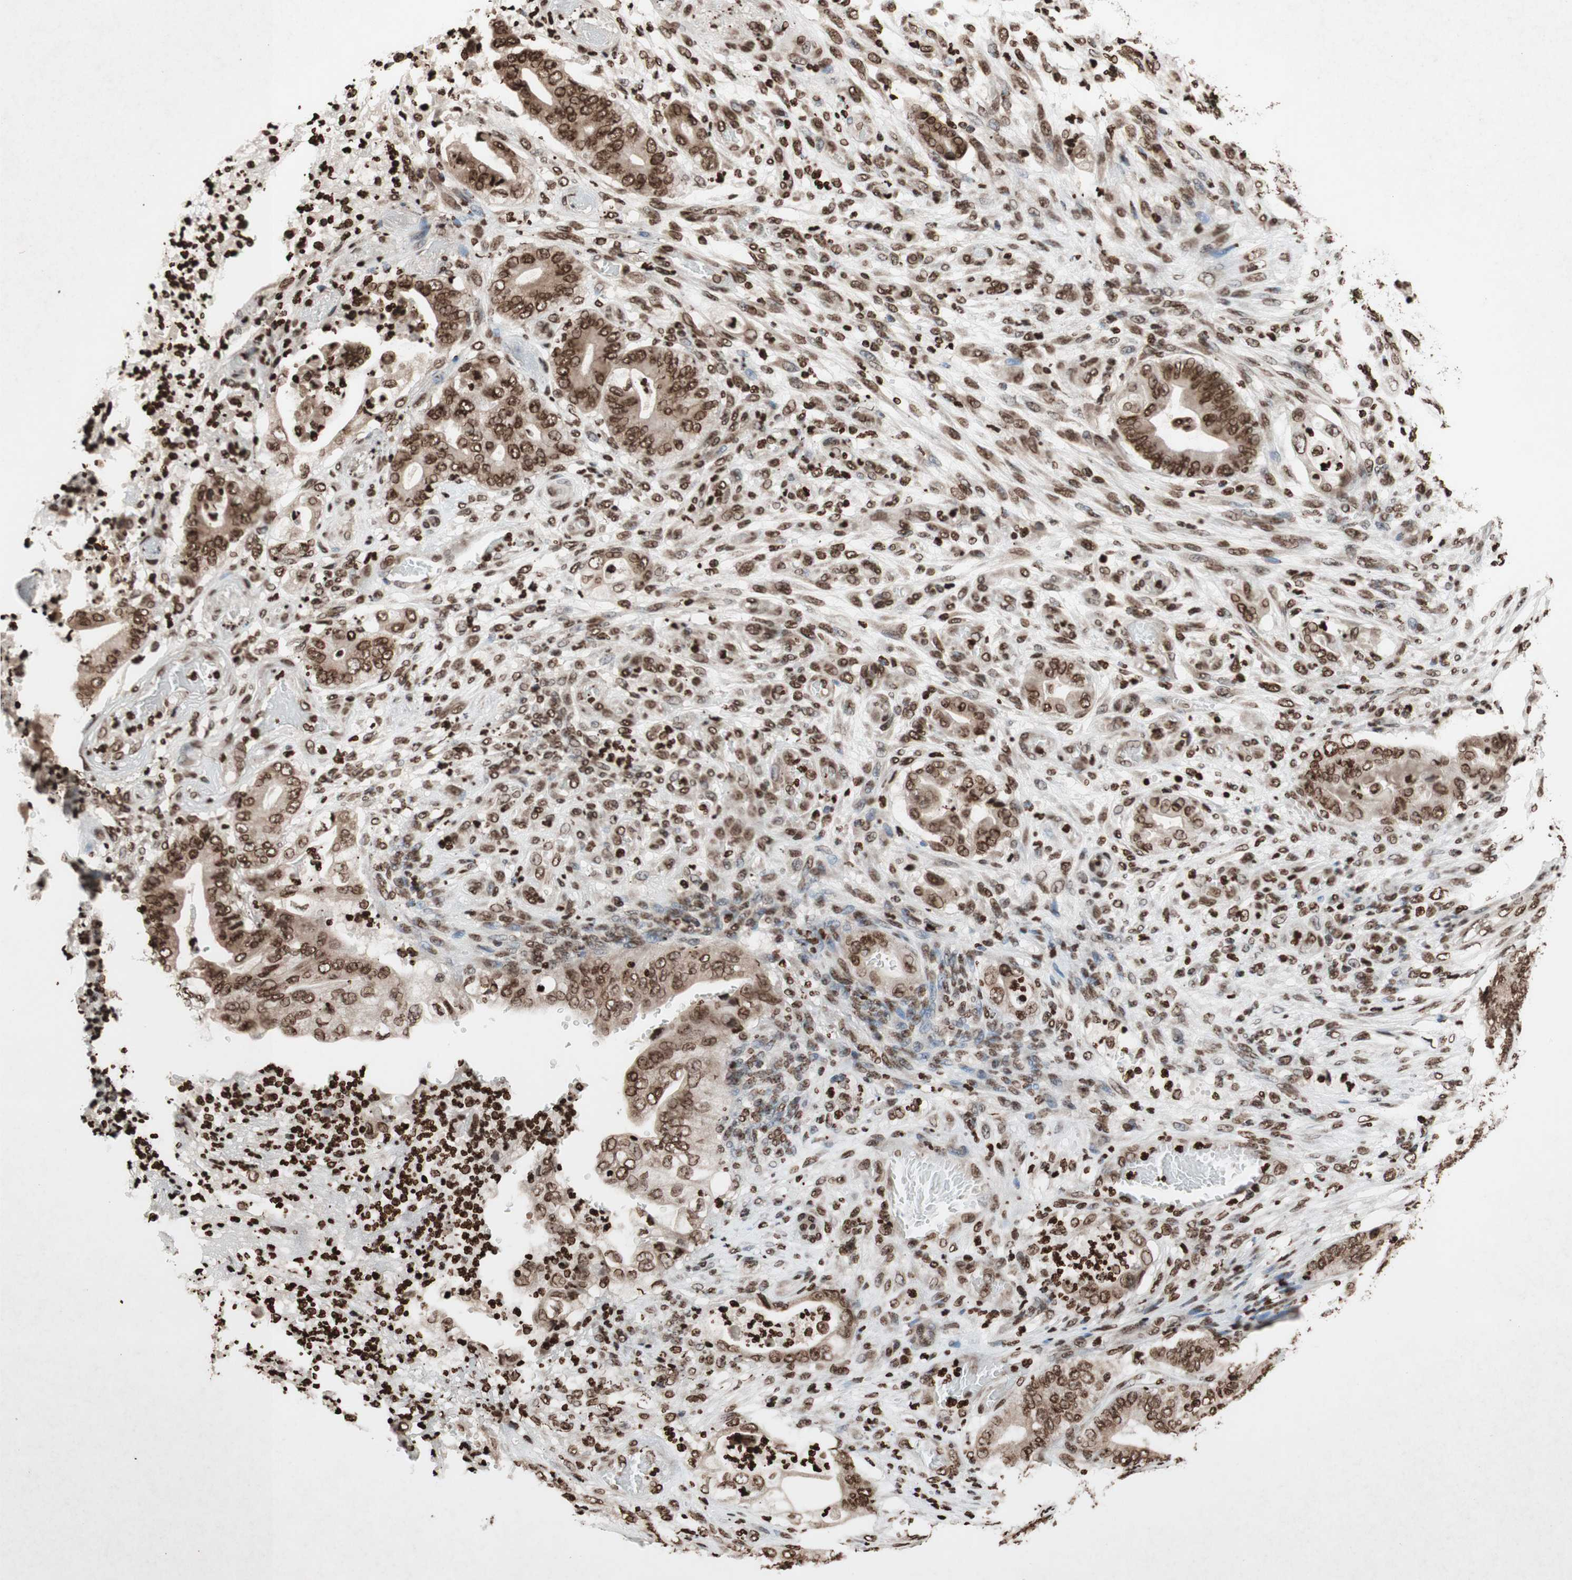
{"staining": {"intensity": "moderate", "quantity": ">75%", "location": "cytoplasmic/membranous,nuclear"}, "tissue": "stomach cancer", "cell_type": "Tumor cells", "image_type": "cancer", "snomed": [{"axis": "morphology", "description": "Adenocarcinoma, NOS"}, {"axis": "topography", "description": "Stomach"}], "caption": "Immunohistochemistry (IHC) micrograph of neoplastic tissue: human stomach adenocarcinoma stained using immunohistochemistry (IHC) reveals medium levels of moderate protein expression localized specifically in the cytoplasmic/membranous and nuclear of tumor cells, appearing as a cytoplasmic/membranous and nuclear brown color.", "gene": "NCOA3", "patient": {"sex": "female", "age": 73}}